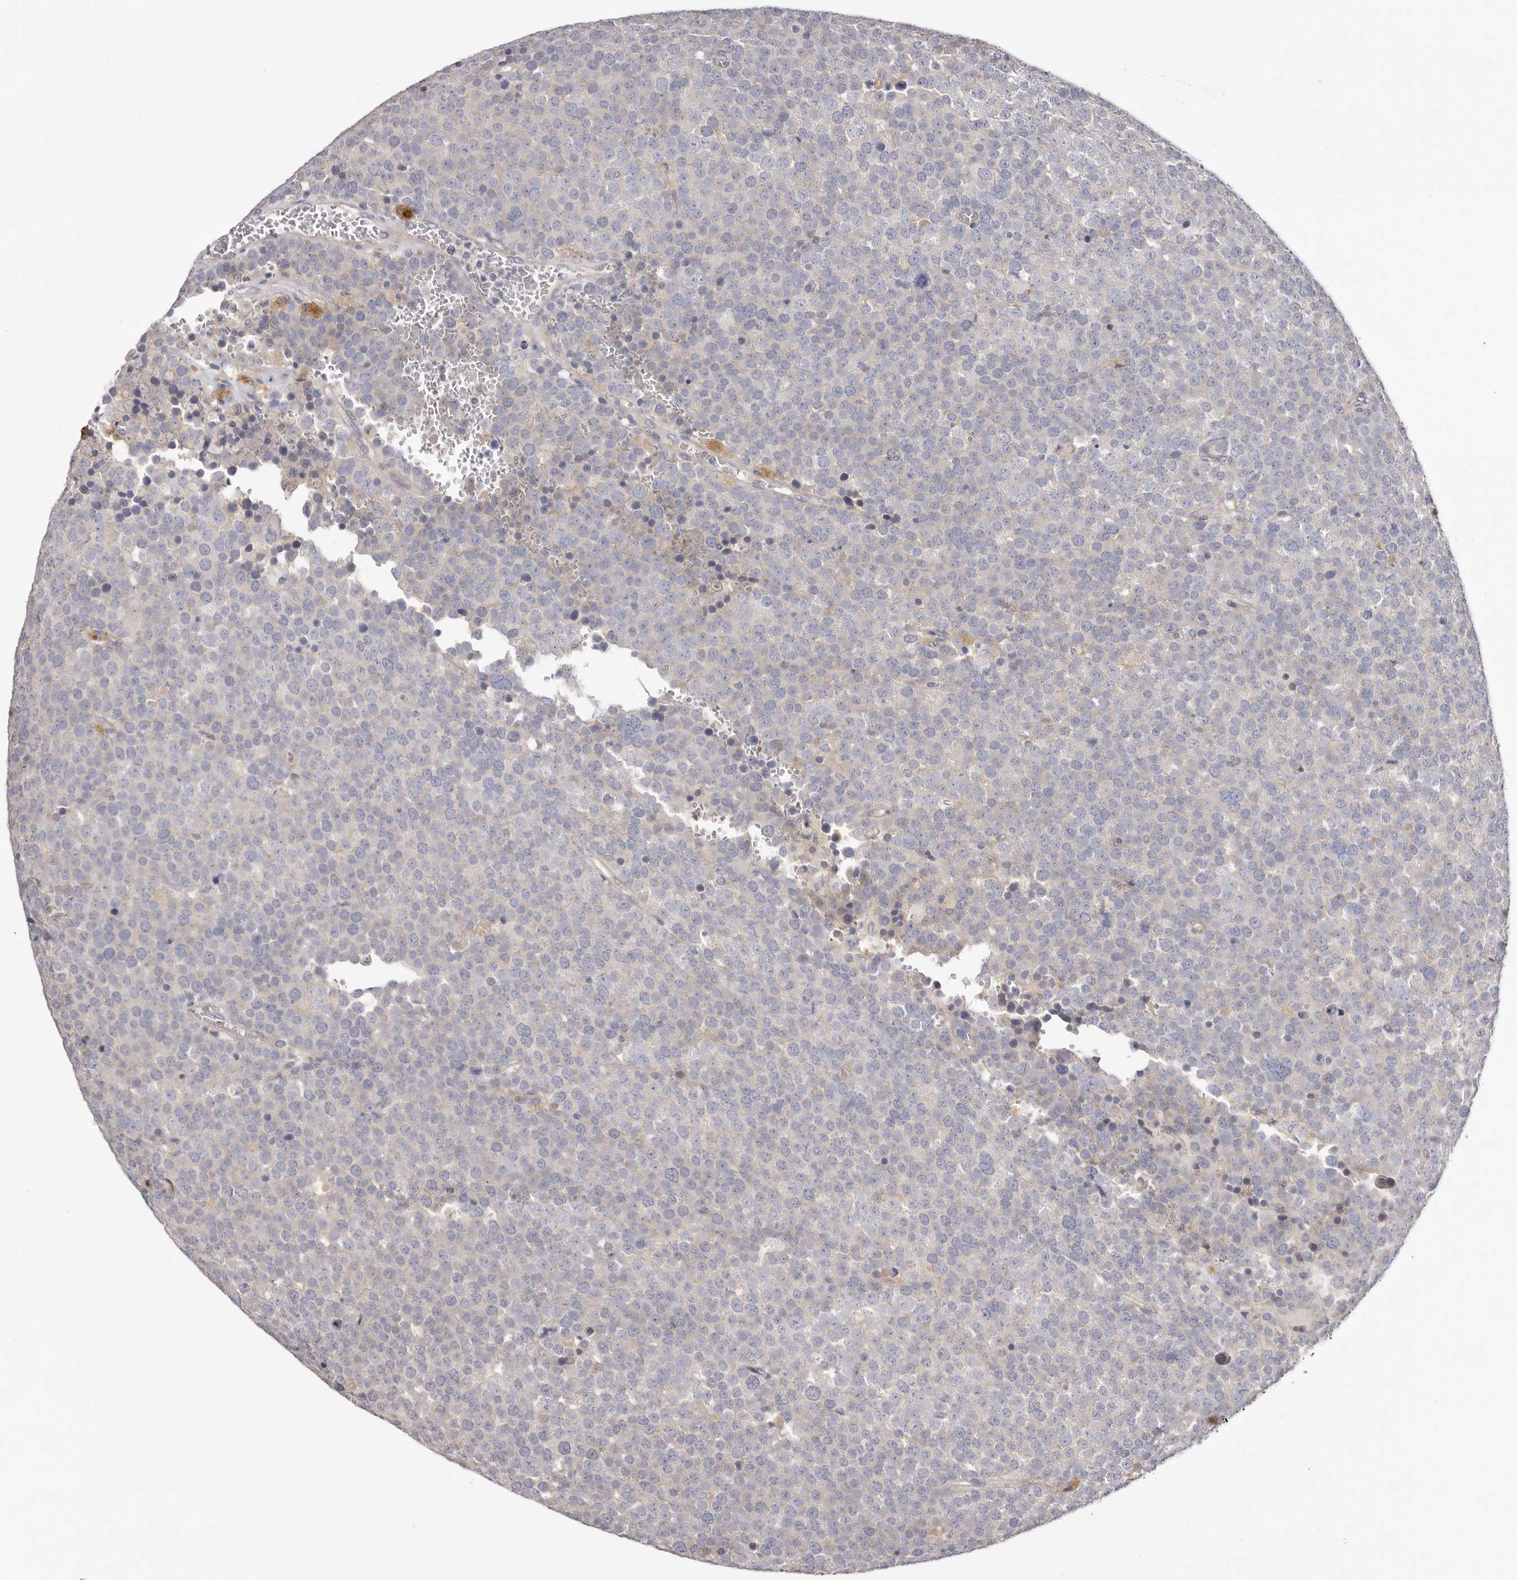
{"staining": {"intensity": "negative", "quantity": "none", "location": "none"}, "tissue": "testis cancer", "cell_type": "Tumor cells", "image_type": "cancer", "snomed": [{"axis": "morphology", "description": "Seminoma, NOS"}, {"axis": "topography", "description": "Testis"}], "caption": "An image of seminoma (testis) stained for a protein shows no brown staining in tumor cells.", "gene": "STK16", "patient": {"sex": "male", "age": 71}}